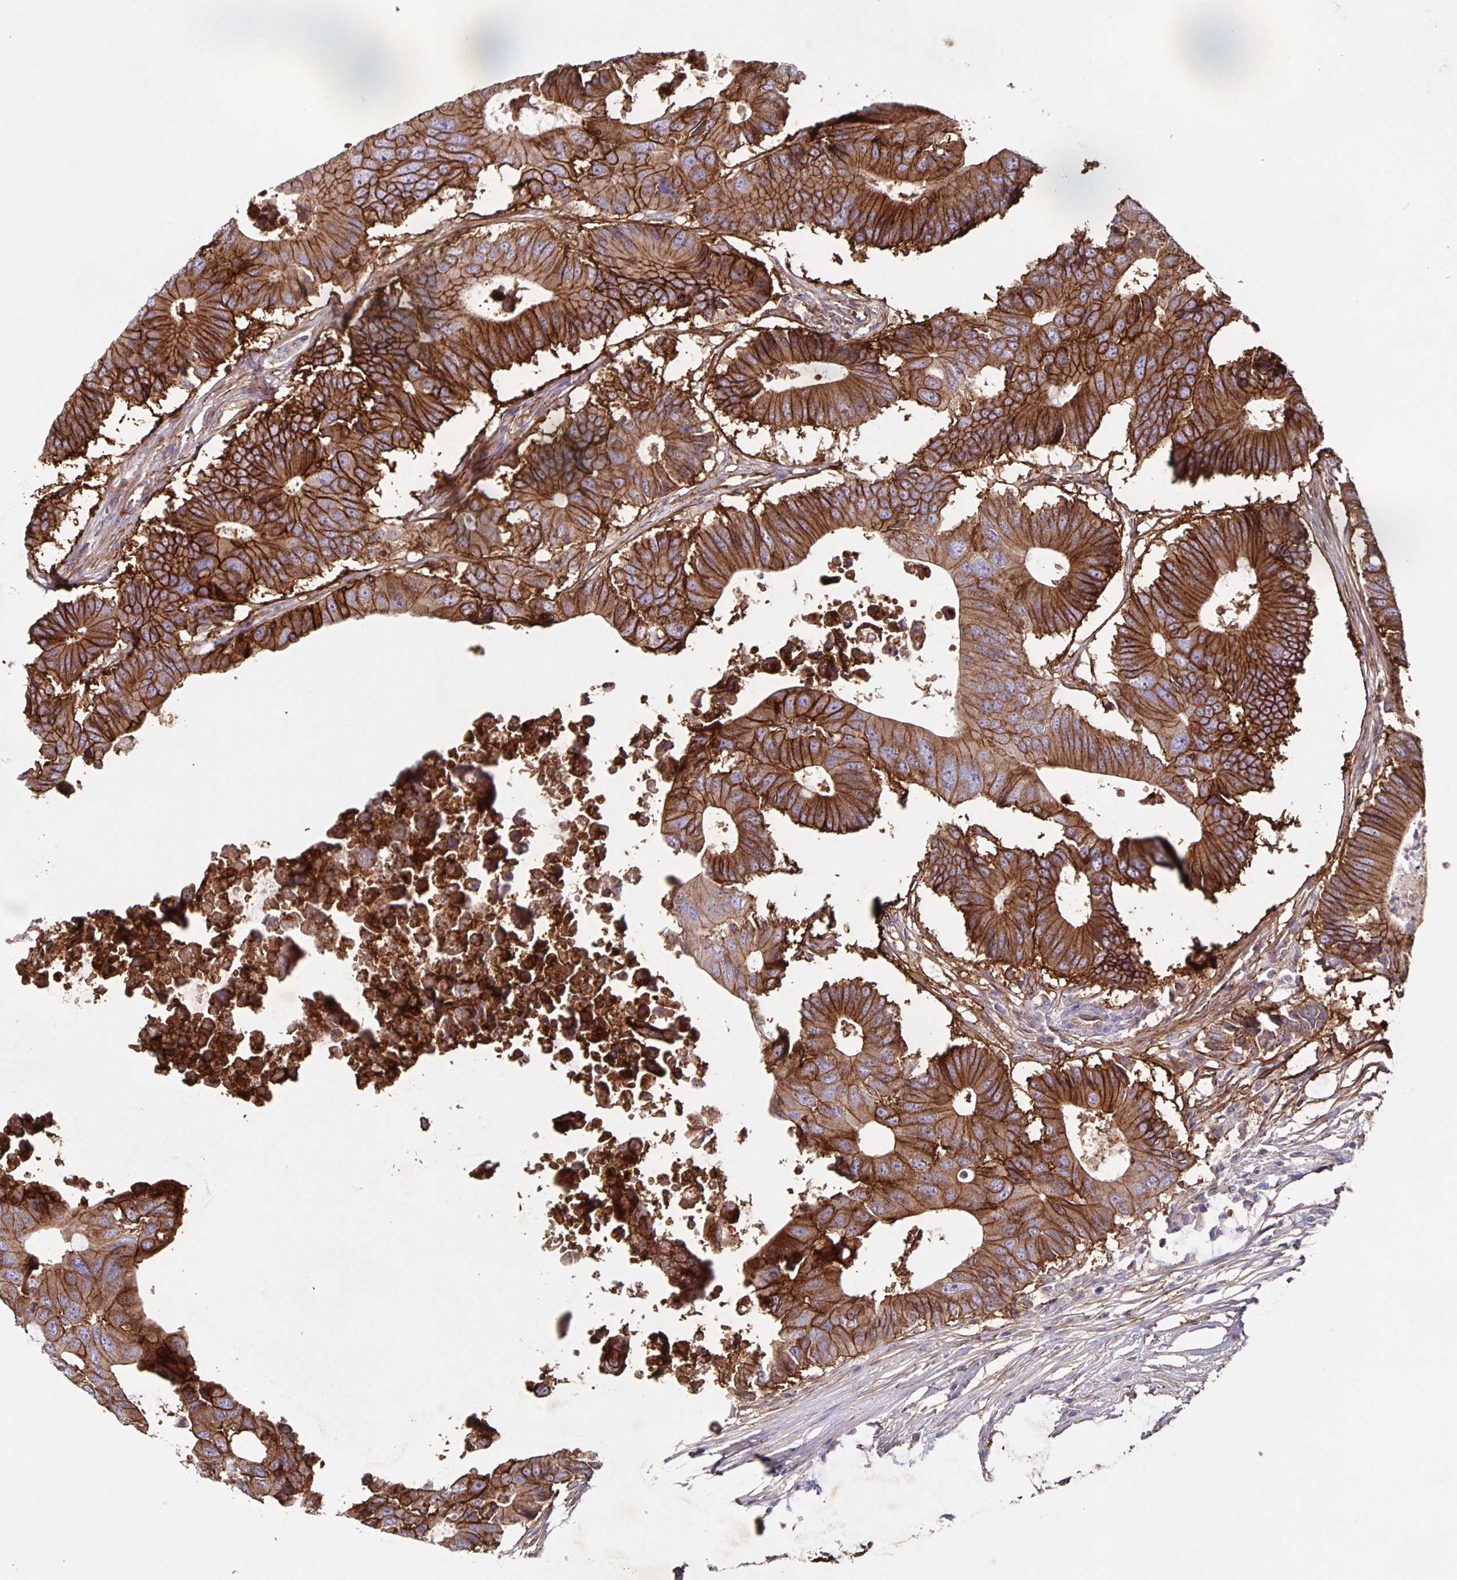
{"staining": {"intensity": "strong", "quantity": ">75%", "location": "cytoplasmic/membranous"}, "tissue": "colorectal cancer", "cell_type": "Tumor cells", "image_type": "cancer", "snomed": [{"axis": "morphology", "description": "Adenocarcinoma, NOS"}, {"axis": "topography", "description": "Colon"}], "caption": "High-power microscopy captured an immunohistochemistry image of colorectal adenocarcinoma, revealing strong cytoplasmic/membranous staining in approximately >75% of tumor cells.", "gene": "ITGA2", "patient": {"sex": "male", "age": 71}}